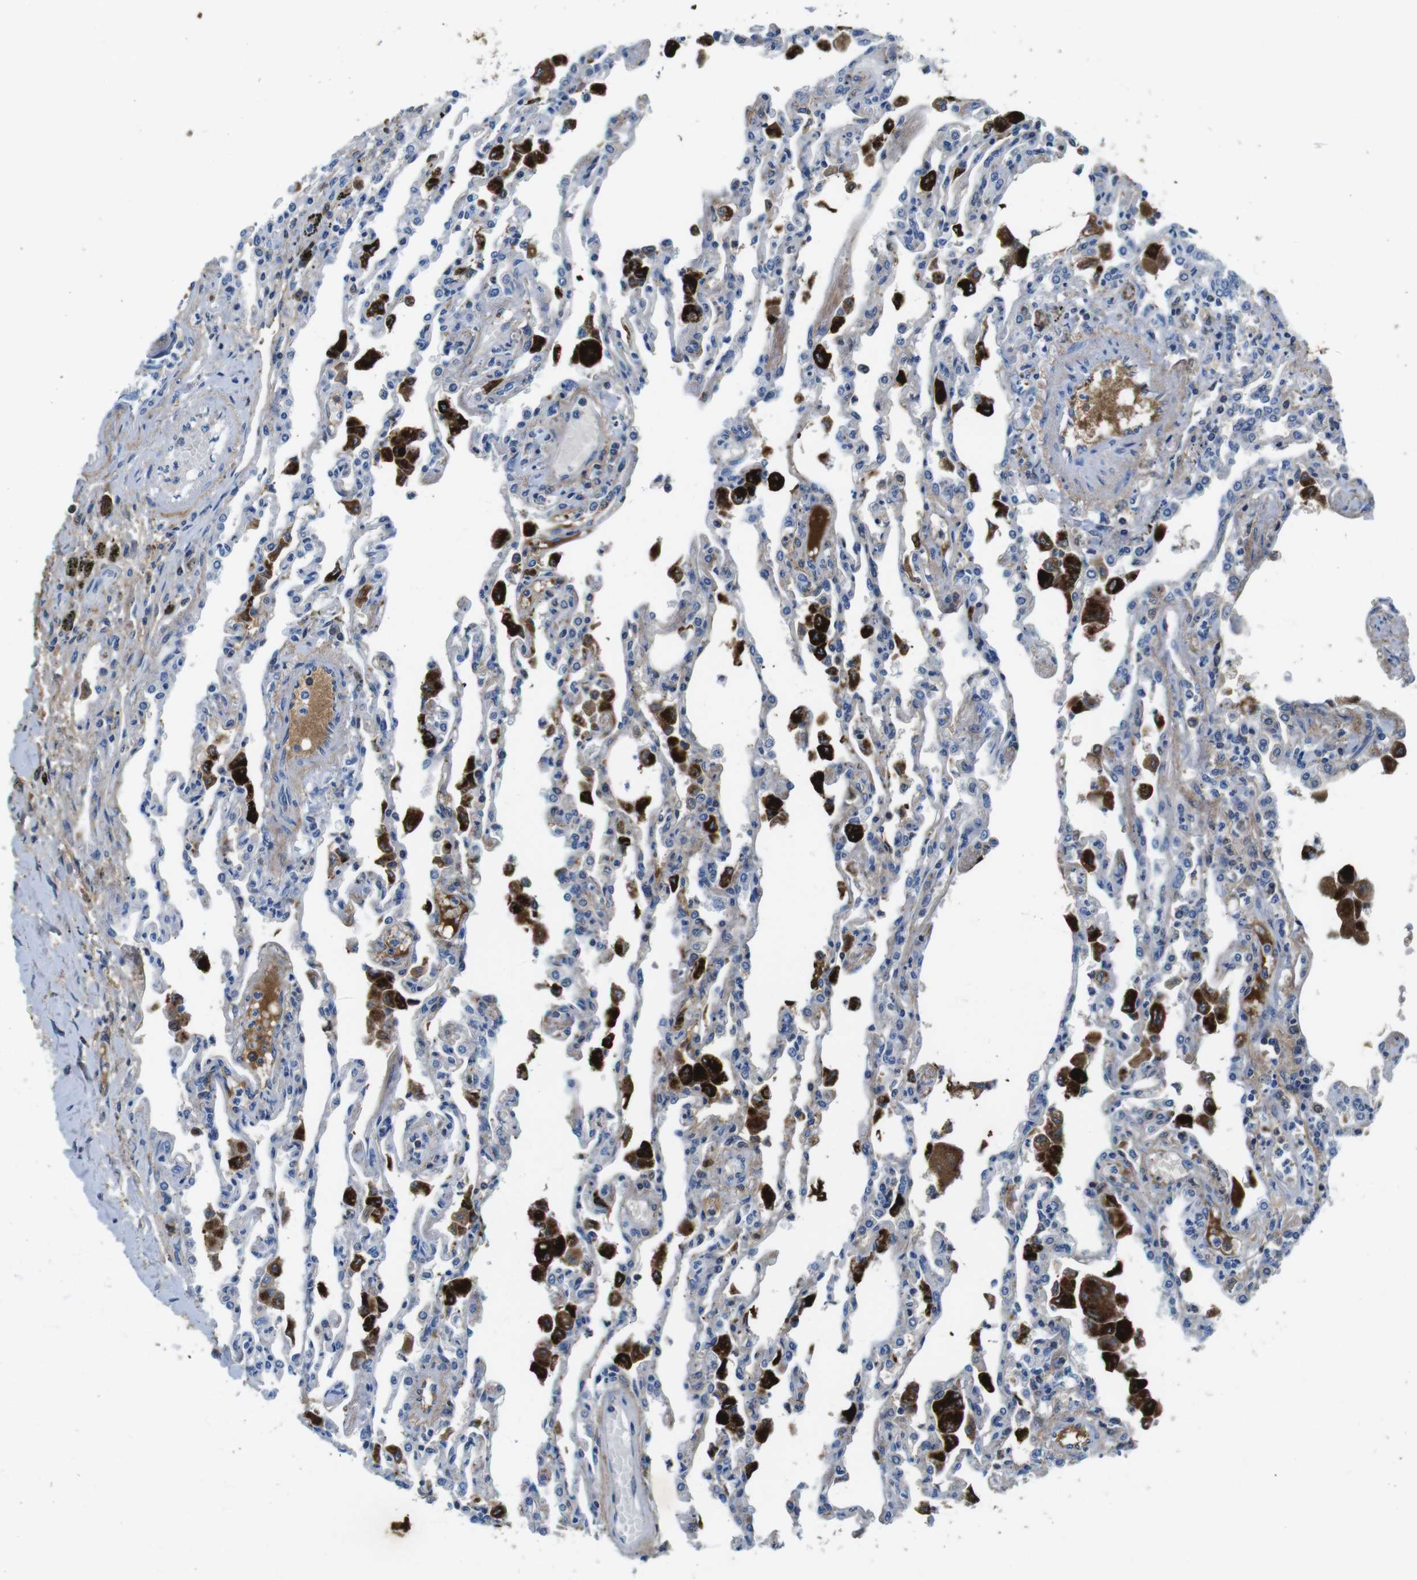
{"staining": {"intensity": "weak", "quantity": "<25%", "location": "cytoplasmic/membranous"}, "tissue": "lung", "cell_type": "Alveolar cells", "image_type": "normal", "snomed": [{"axis": "morphology", "description": "Normal tissue, NOS"}, {"axis": "topography", "description": "Bronchus"}, {"axis": "topography", "description": "Lung"}], "caption": "Image shows no significant protein positivity in alveolar cells of normal lung.", "gene": "IGKC", "patient": {"sex": "female", "age": 49}}